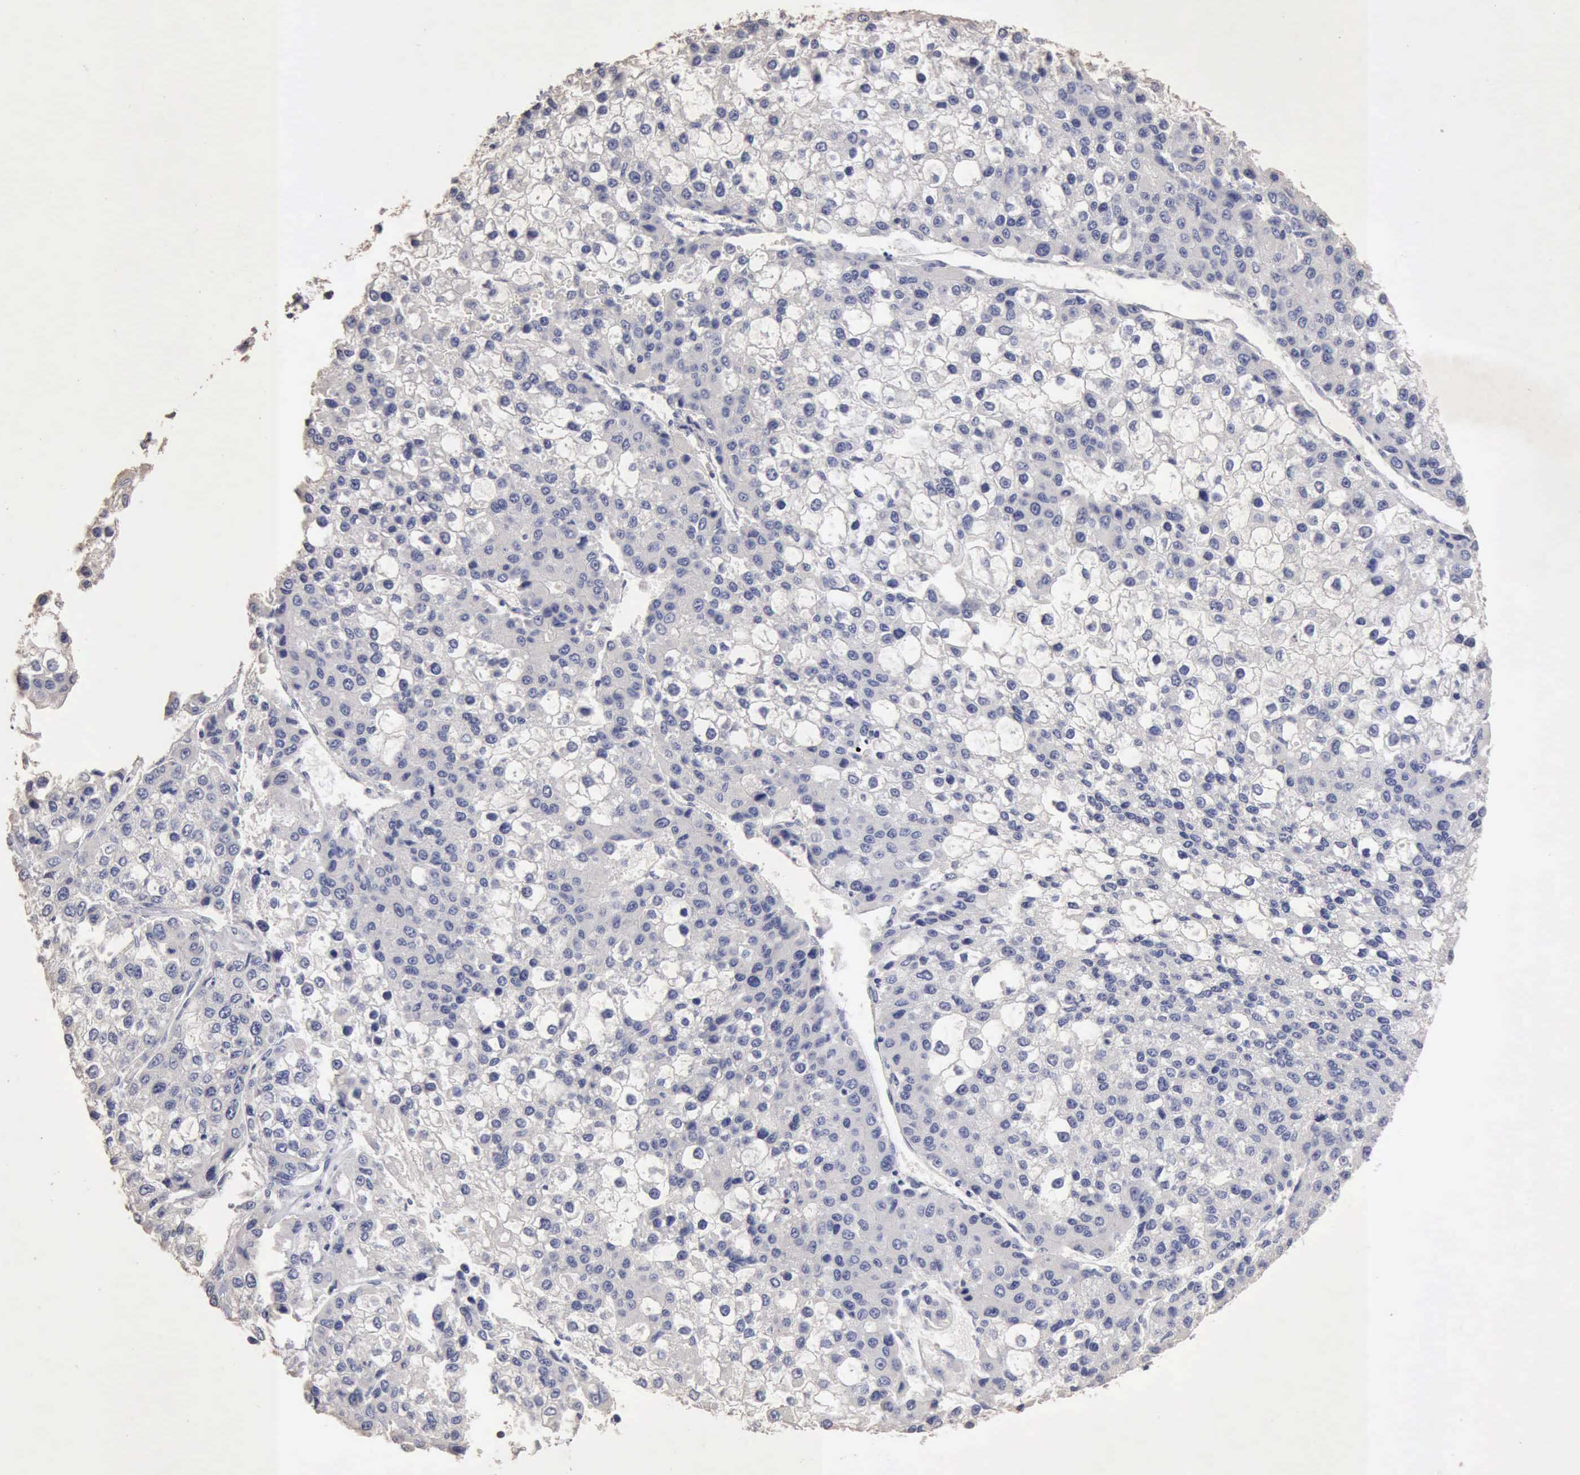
{"staining": {"intensity": "negative", "quantity": "none", "location": "none"}, "tissue": "liver cancer", "cell_type": "Tumor cells", "image_type": "cancer", "snomed": [{"axis": "morphology", "description": "Carcinoma, Hepatocellular, NOS"}, {"axis": "topography", "description": "Liver"}], "caption": "The image displays no staining of tumor cells in liver hepatocellular carcinoma. The staining is performed using DAB brown chromogen with nuclei counter-stained in using hematoxylin.", "gene": "KRT6B", "patient": {"sex": "female", "age": 66}}